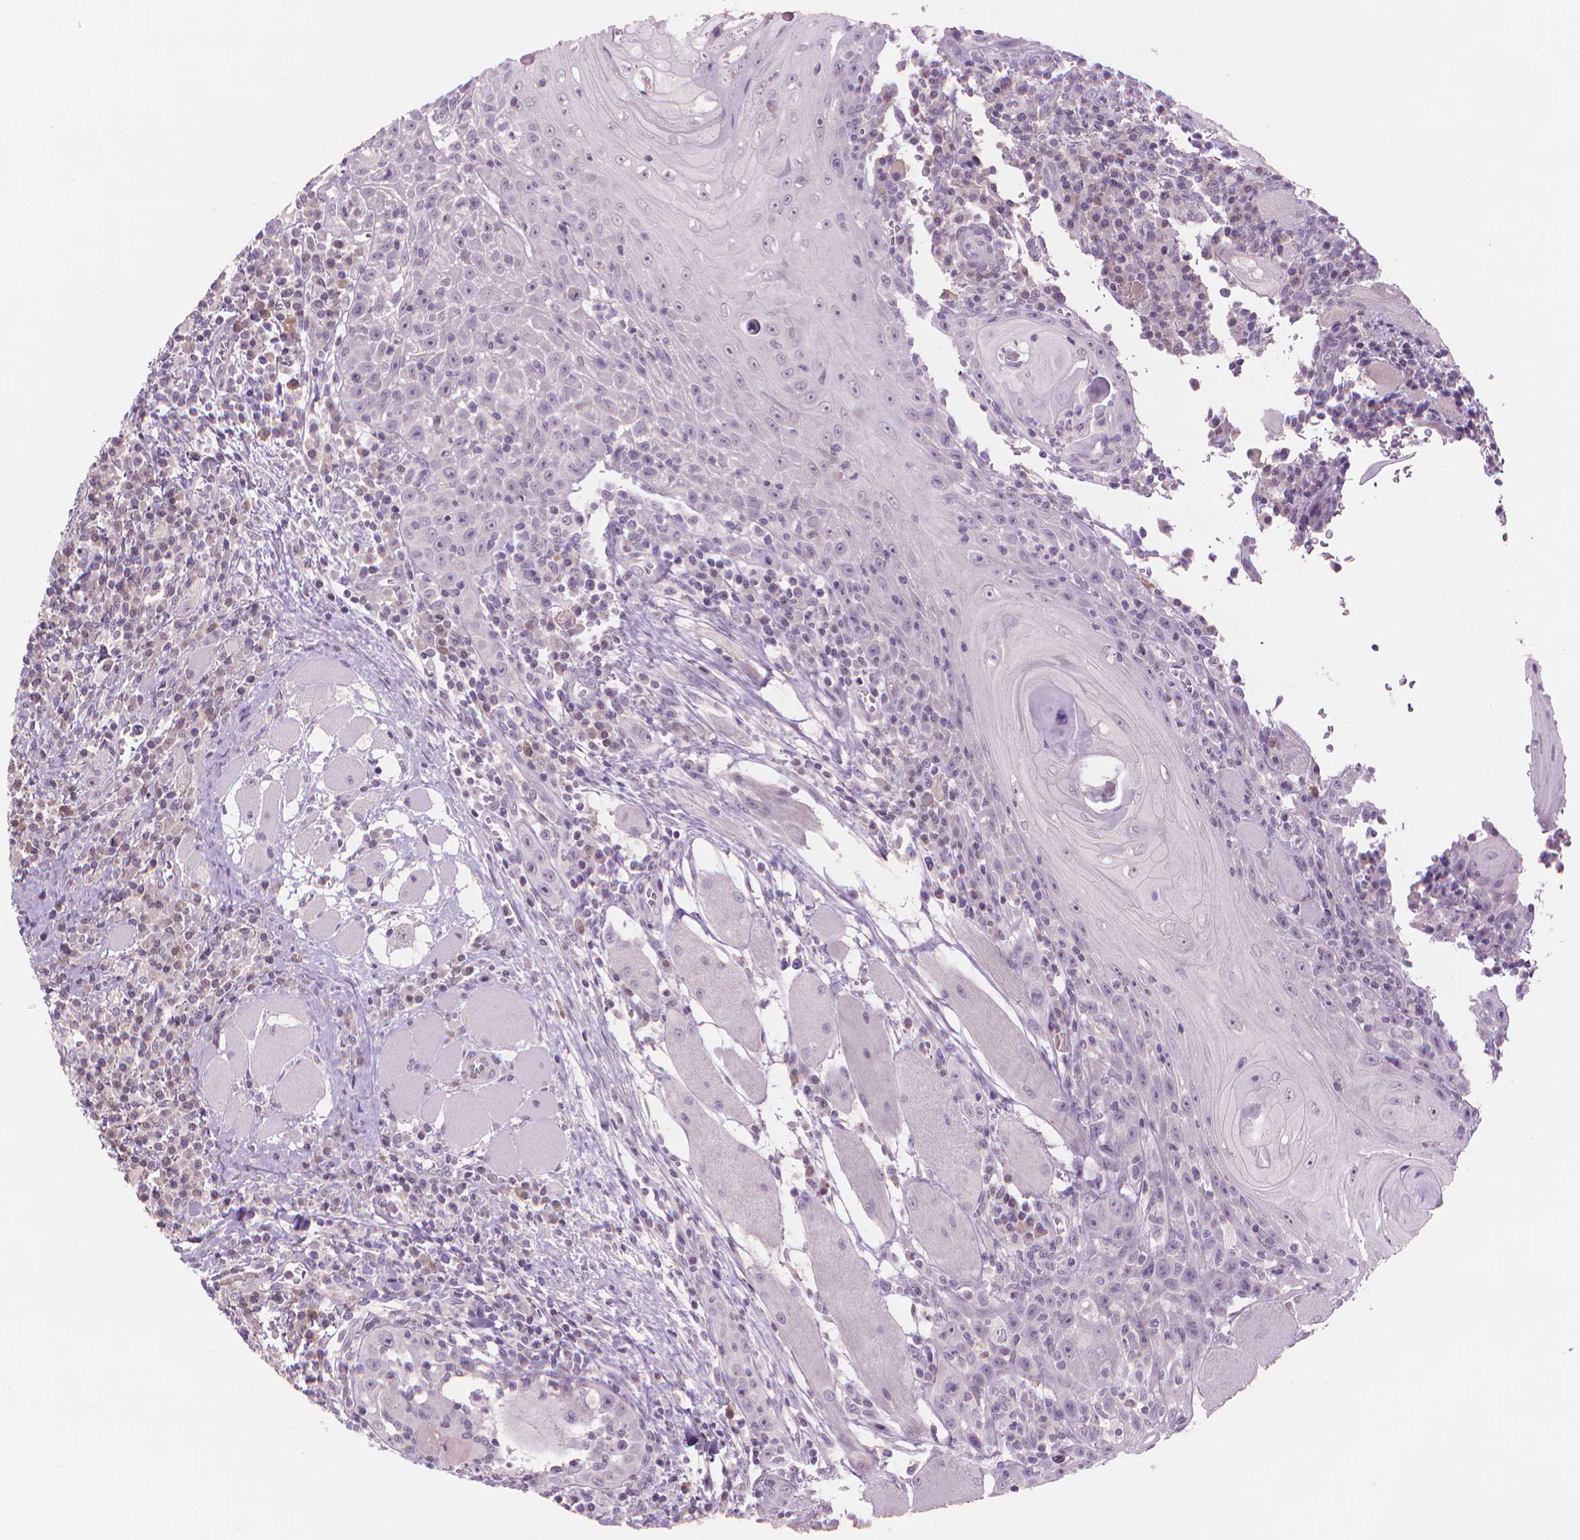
{"staining": {"intensity": "negative", "quantity": "none", "location": "none"}, "tissue": "head and neck cancer", "cell_type": "Tumor cells", "image_type": "cancer", "snomed": [{"axis": "morphology", "description": "Normal tissue, NOS"}, {"axis": "morphology", "description": "Squamous cell carcinoma, NOS"}, {"axis": "topography", "description": "Oral tissue"}, {"axis": "topography", "description": "Head-Neck"}], "caption": "High power microscopy histopathology image of an immunohistochemistry (IHC) histopathology image of head and neck squamous cell carcinoma, revealing no significant staining in tumor cells.", "gene": "ENO2", "patient": {"sex": "male", "age": 52}}